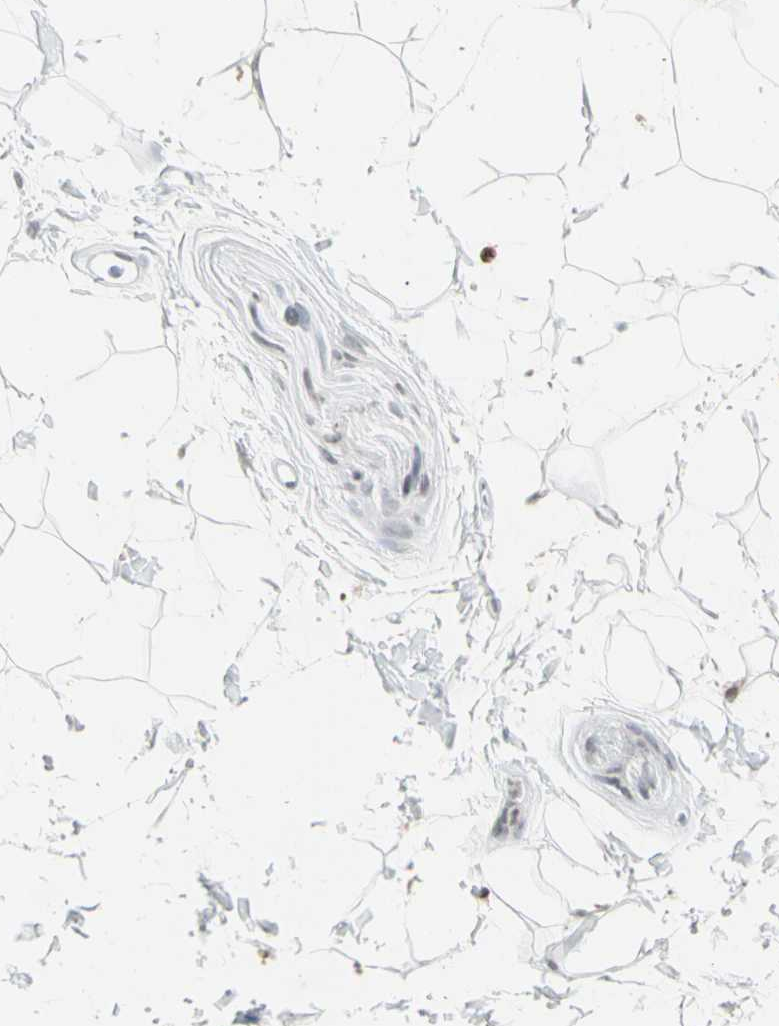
{"staining": {"intensity": "weak", "quantity": "<25%", "location": "cytoplasmic/membranous"}, "tissue": "adipose tissue", "cell_type": "Adipocytes", "image_type": "normal", "snomed": [{"axis": "morphology", "description": "Normal tissue, NOS"}, {"axis": "topography", "description": "Soft tissue"}], "caption": "DAB (3,3'-diaminobenzidine) immunohistochemical staining of benign human adipose tissue reveals no significant positivity in adipocytes. (Stains: DAB immunohistochemistry with hematoxylin counter stain, Microscopy: brightfield microscopy at high magnification).", "gene": "MUC5AC", "patient": {"sex": "male", "age": 72}}